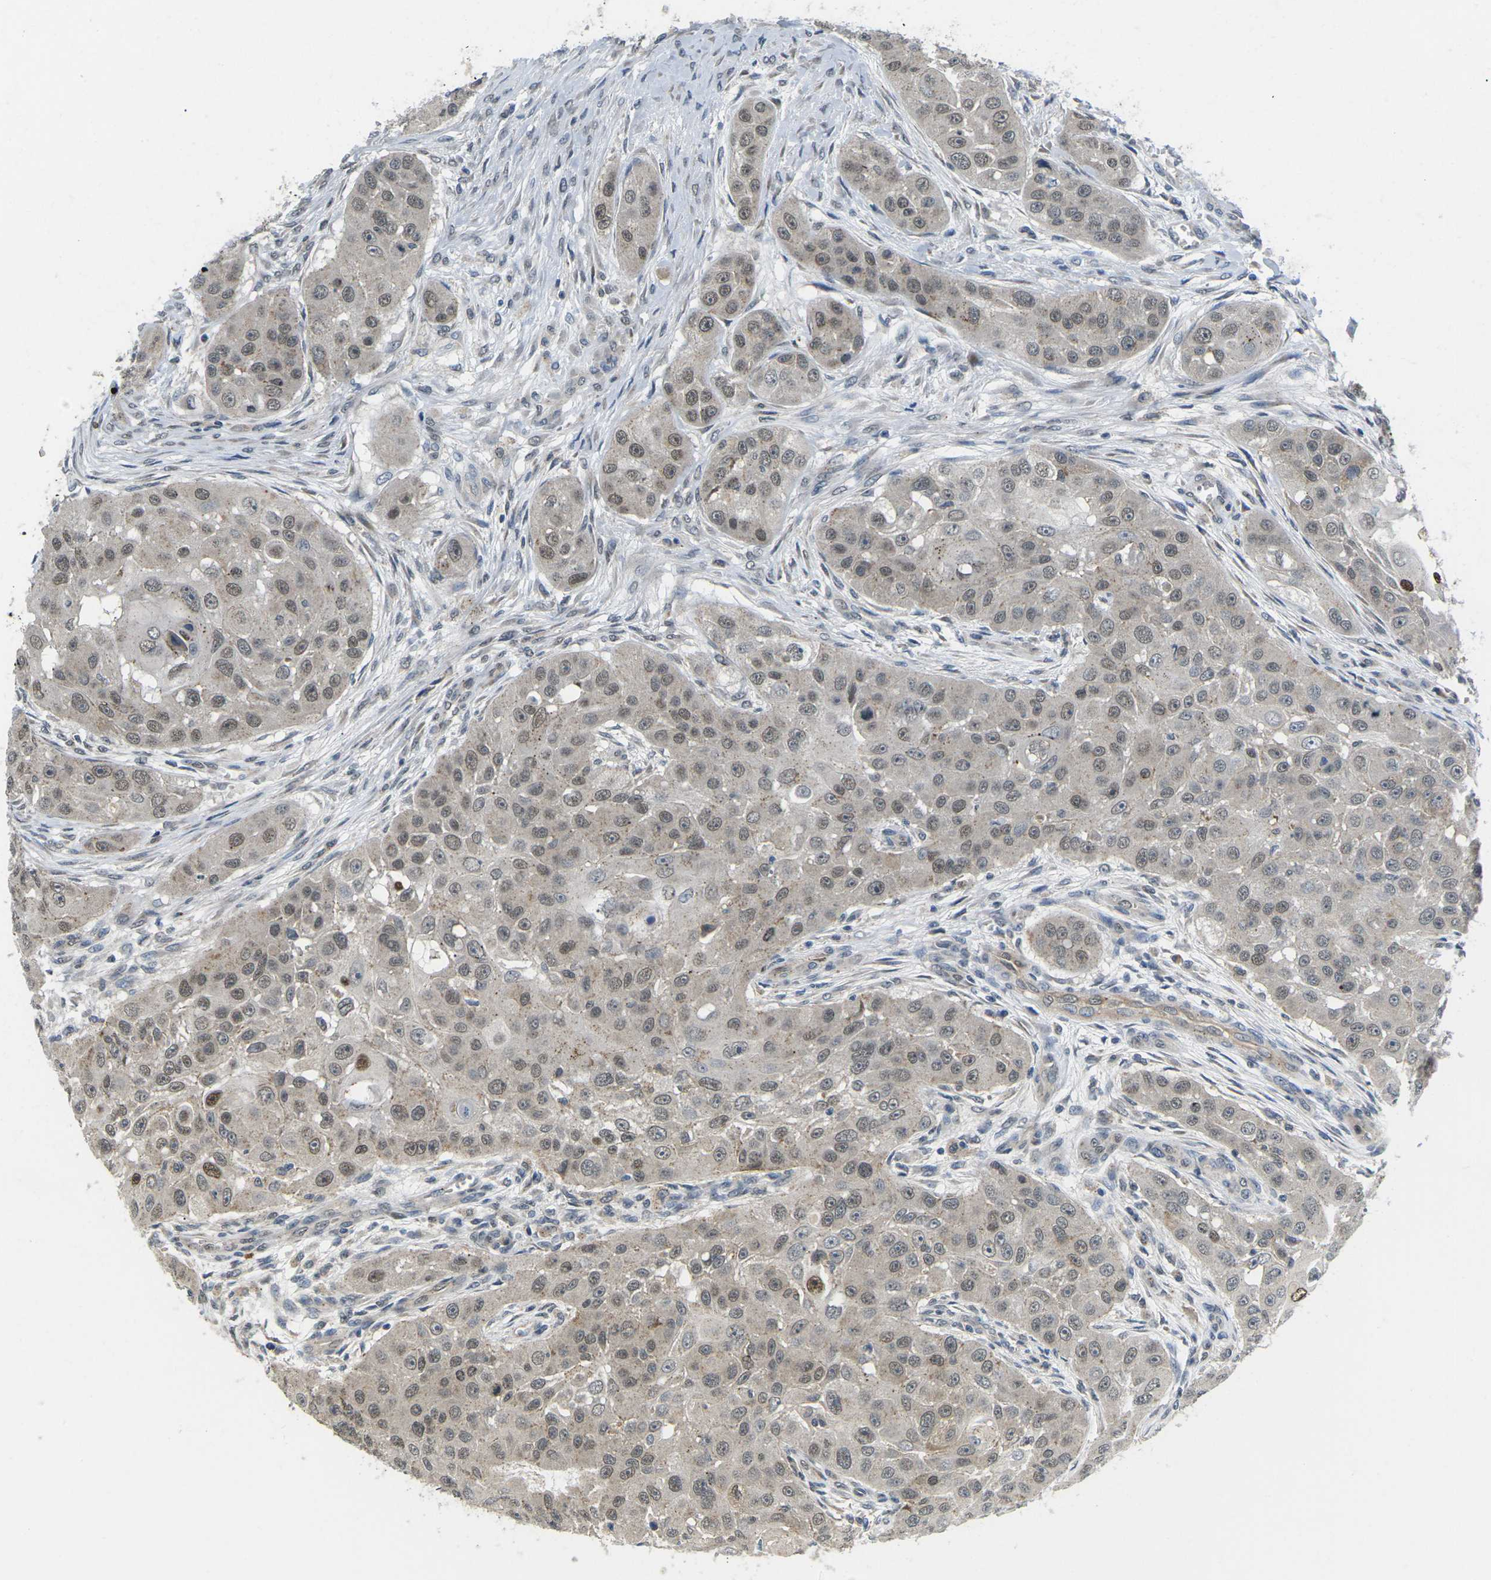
{"staining": {"intensity": "moderate", "quantity": "25%-75%", "location": "nuclear"}, "tissue": "head and neck cancer", "cell_type": "Tumor cells", "image_type": "cancer", "snomed": [{"axis": "morphology", "description": "Normal tissue, NOS"}, {"axis": "morphology", "description": "Squamous cell carcinoma, NOS"}, {"axis": "topography", "description": "Skeletal muscle"}, {"axis": "topography", "description": "Head-Neck"}], "caption": "Immunohistochemical staining of human head and neck squamous cell carcinoma exhibits medium levels of moderate nuclear protein expression in approximately 25%-75% of tumor cells. The staining was performed using DAB to visualize the protein expression in brown, while the nuclei were stained in blue with hematoxylin (Magnification: 20x).", "gene": "ERBB4", "patient": {"sex": "male", "age": 51}}